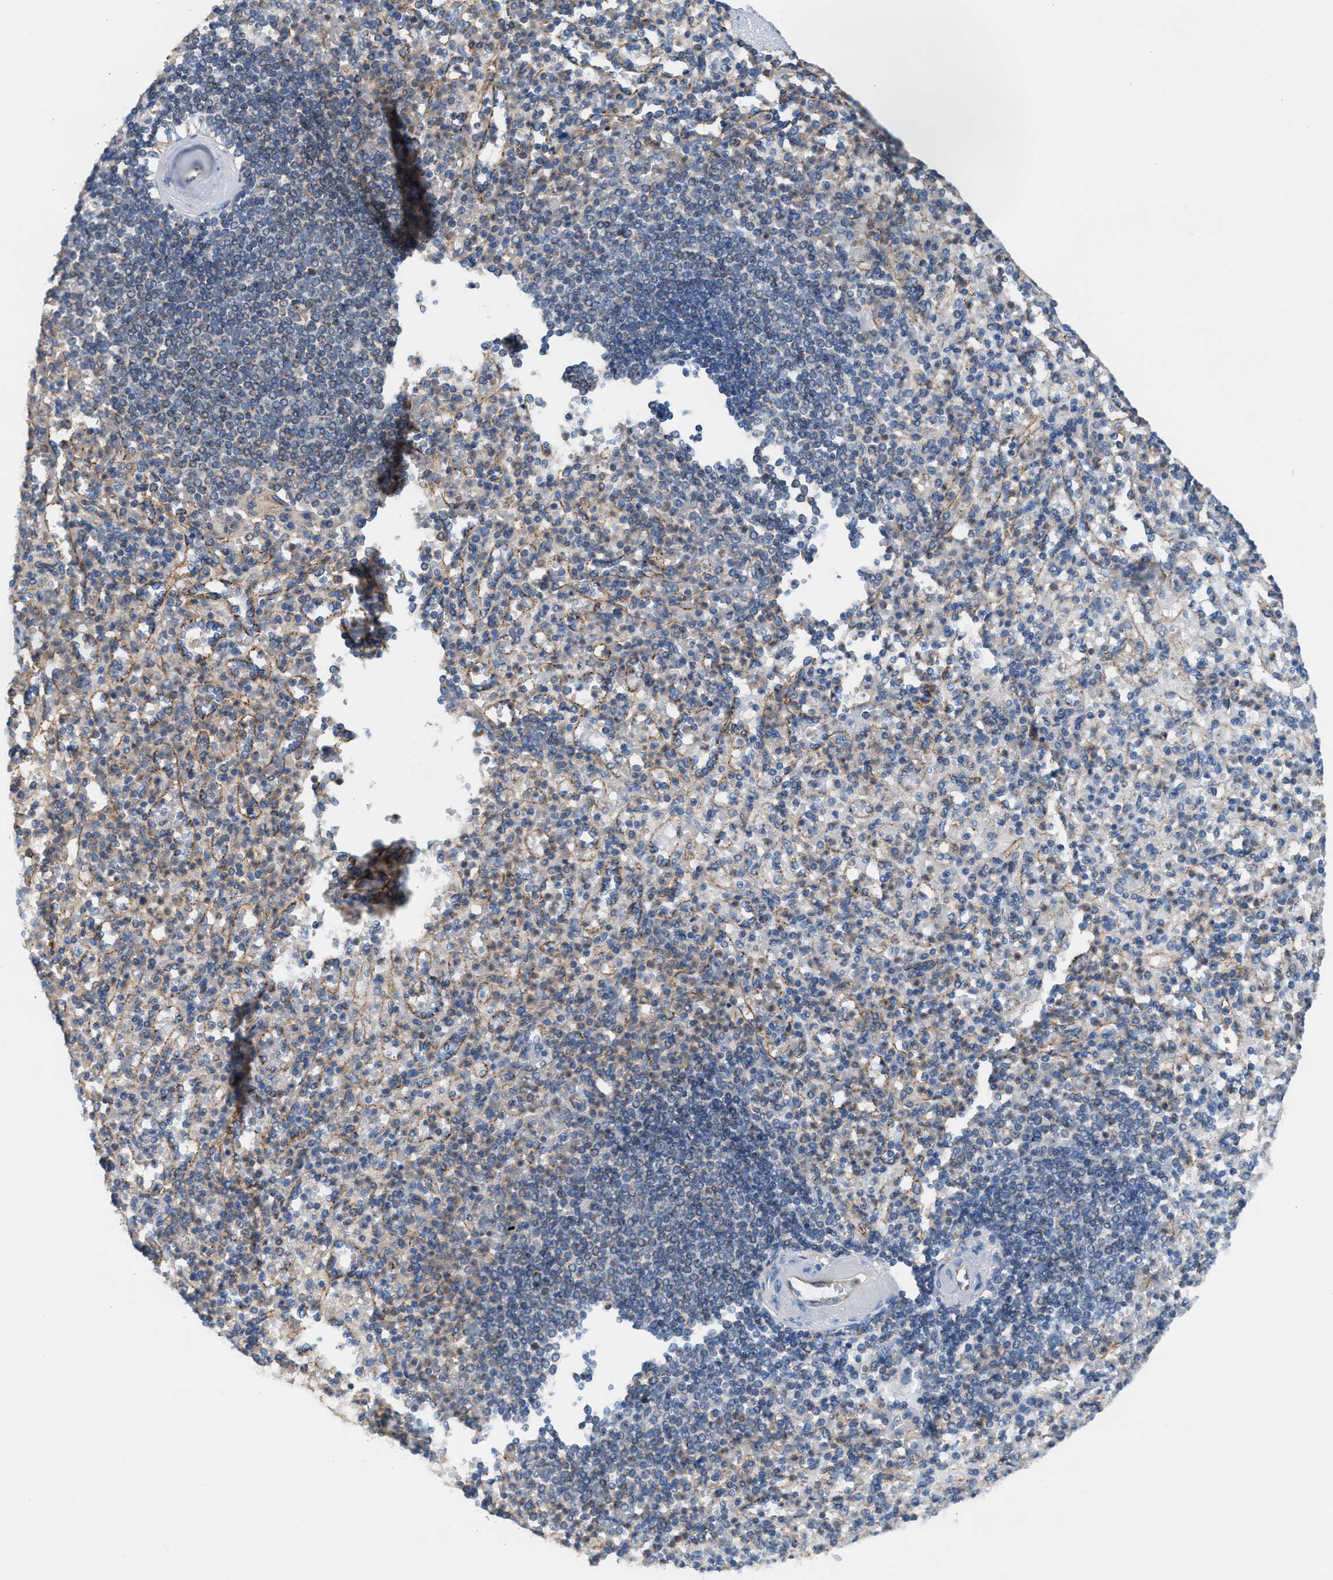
{"staining": {"intensity": "moderate", "quantity": "25%-75%", "location": "cytoplasmic/membranous"}, "tissue": "spleen", "cell_type": "Cells in red pulp", "image_type": "normal", "snomed": [{"axis": "morphology", "description": "Normal tissue, NOS"}, {"axis": "topography", "description": "Spleen"}], "caption": "Benign spleen shows moderate cytoplasmic/membranous positivity in about 25%-75% of cells in red pulp (Brightfield microscopy of DAB IHC at high magnification)..", "gene": "TBC1D15", "patient": {"sex": "female", "age": 74}}